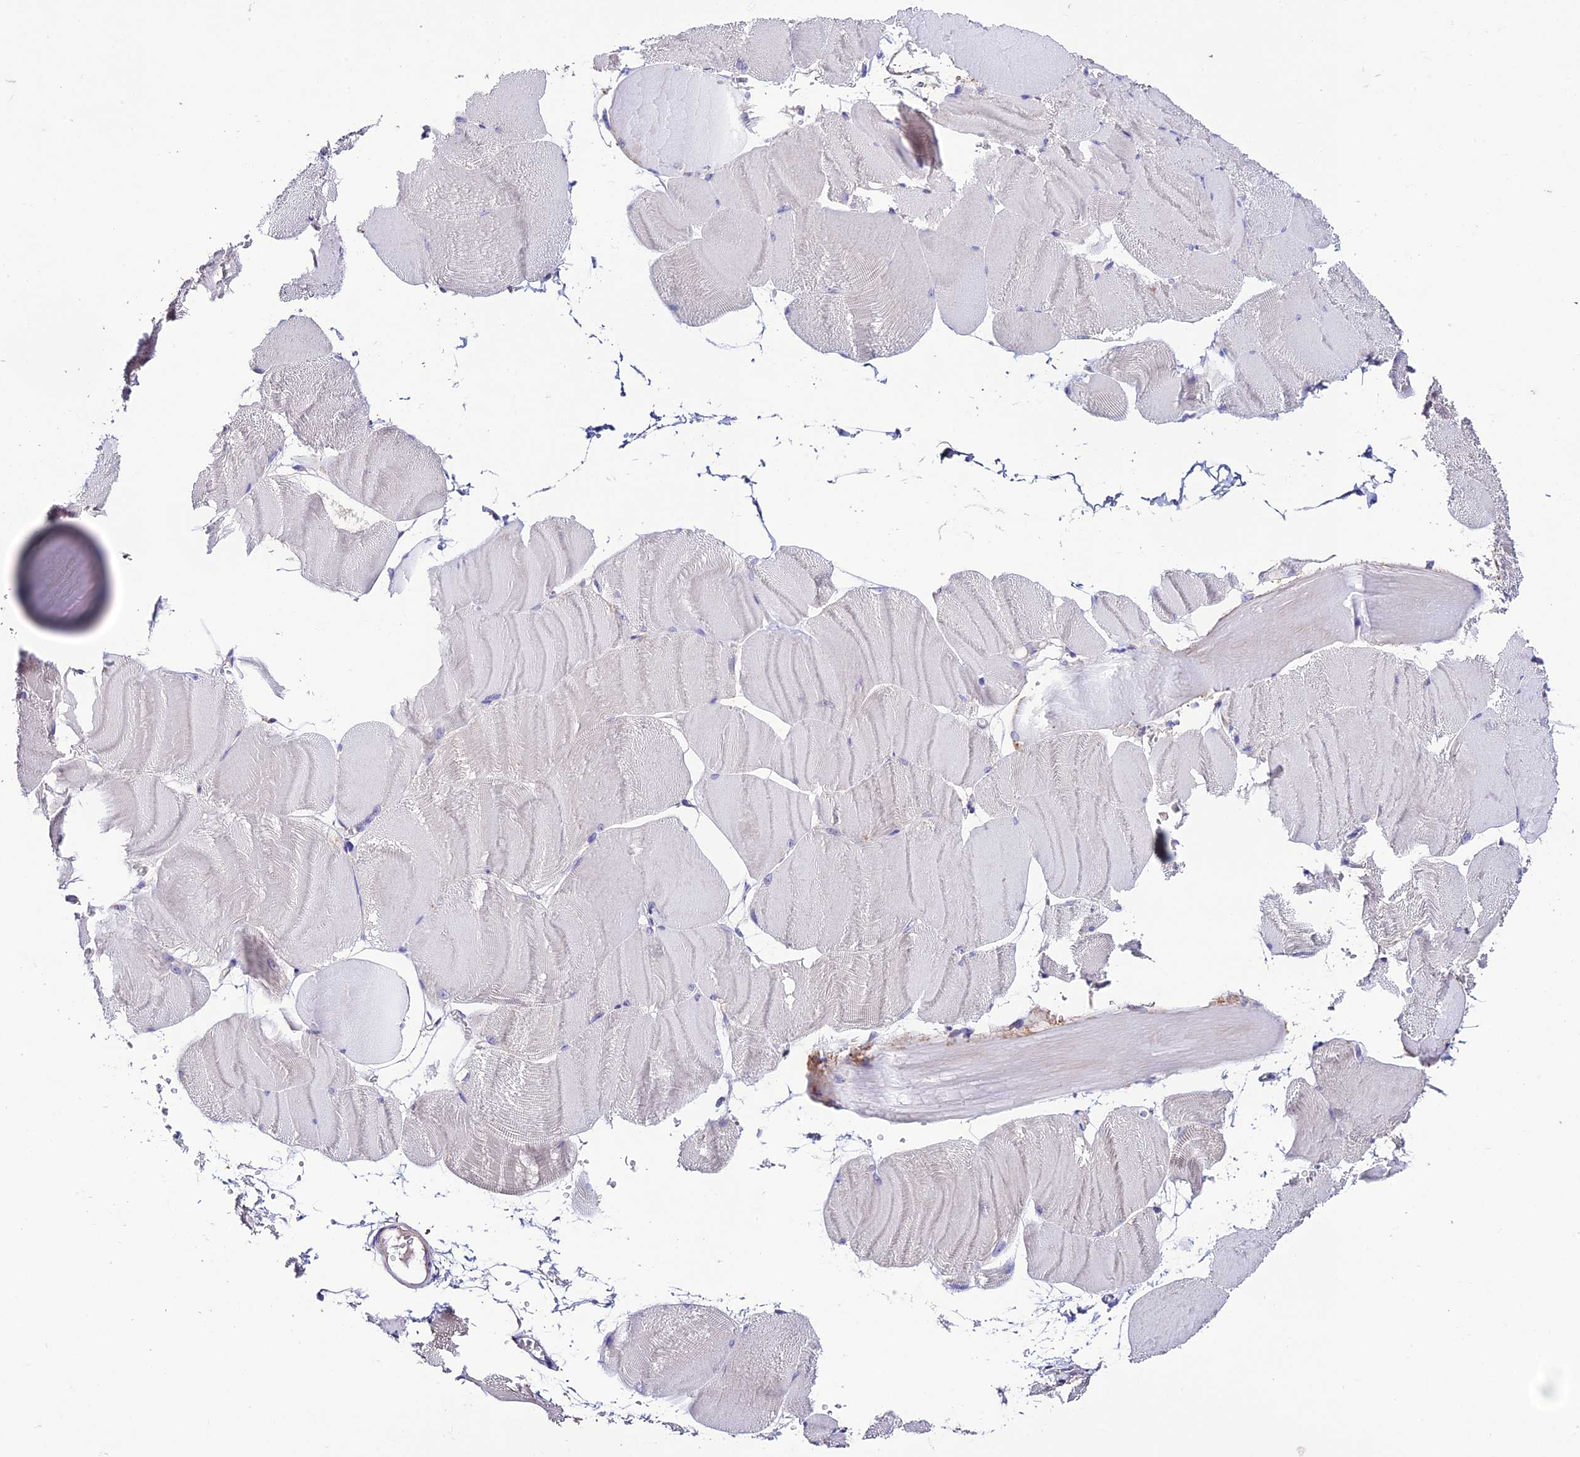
{"staining": {"intensity": "negative", "quantity": "none", "location": "none"}, "tissue": "skeletal muscle", "cell_type": "Myocytes", "image_type": "normal", "snomed": [{"axis": "morphology", "description": "Normal tissue, NOS"}, {"axis": "morphology", "description": "Basal cell carcinoma"}, {"axis": "topography", "description": "Skeletal muscle"}], "caption": "IHC of benign human skeletal muscle displays no positivity in myocytes. Nuclei are stained in blue.", "gene": "BRME1", "patient": {"sex": "female", "age": 64}}